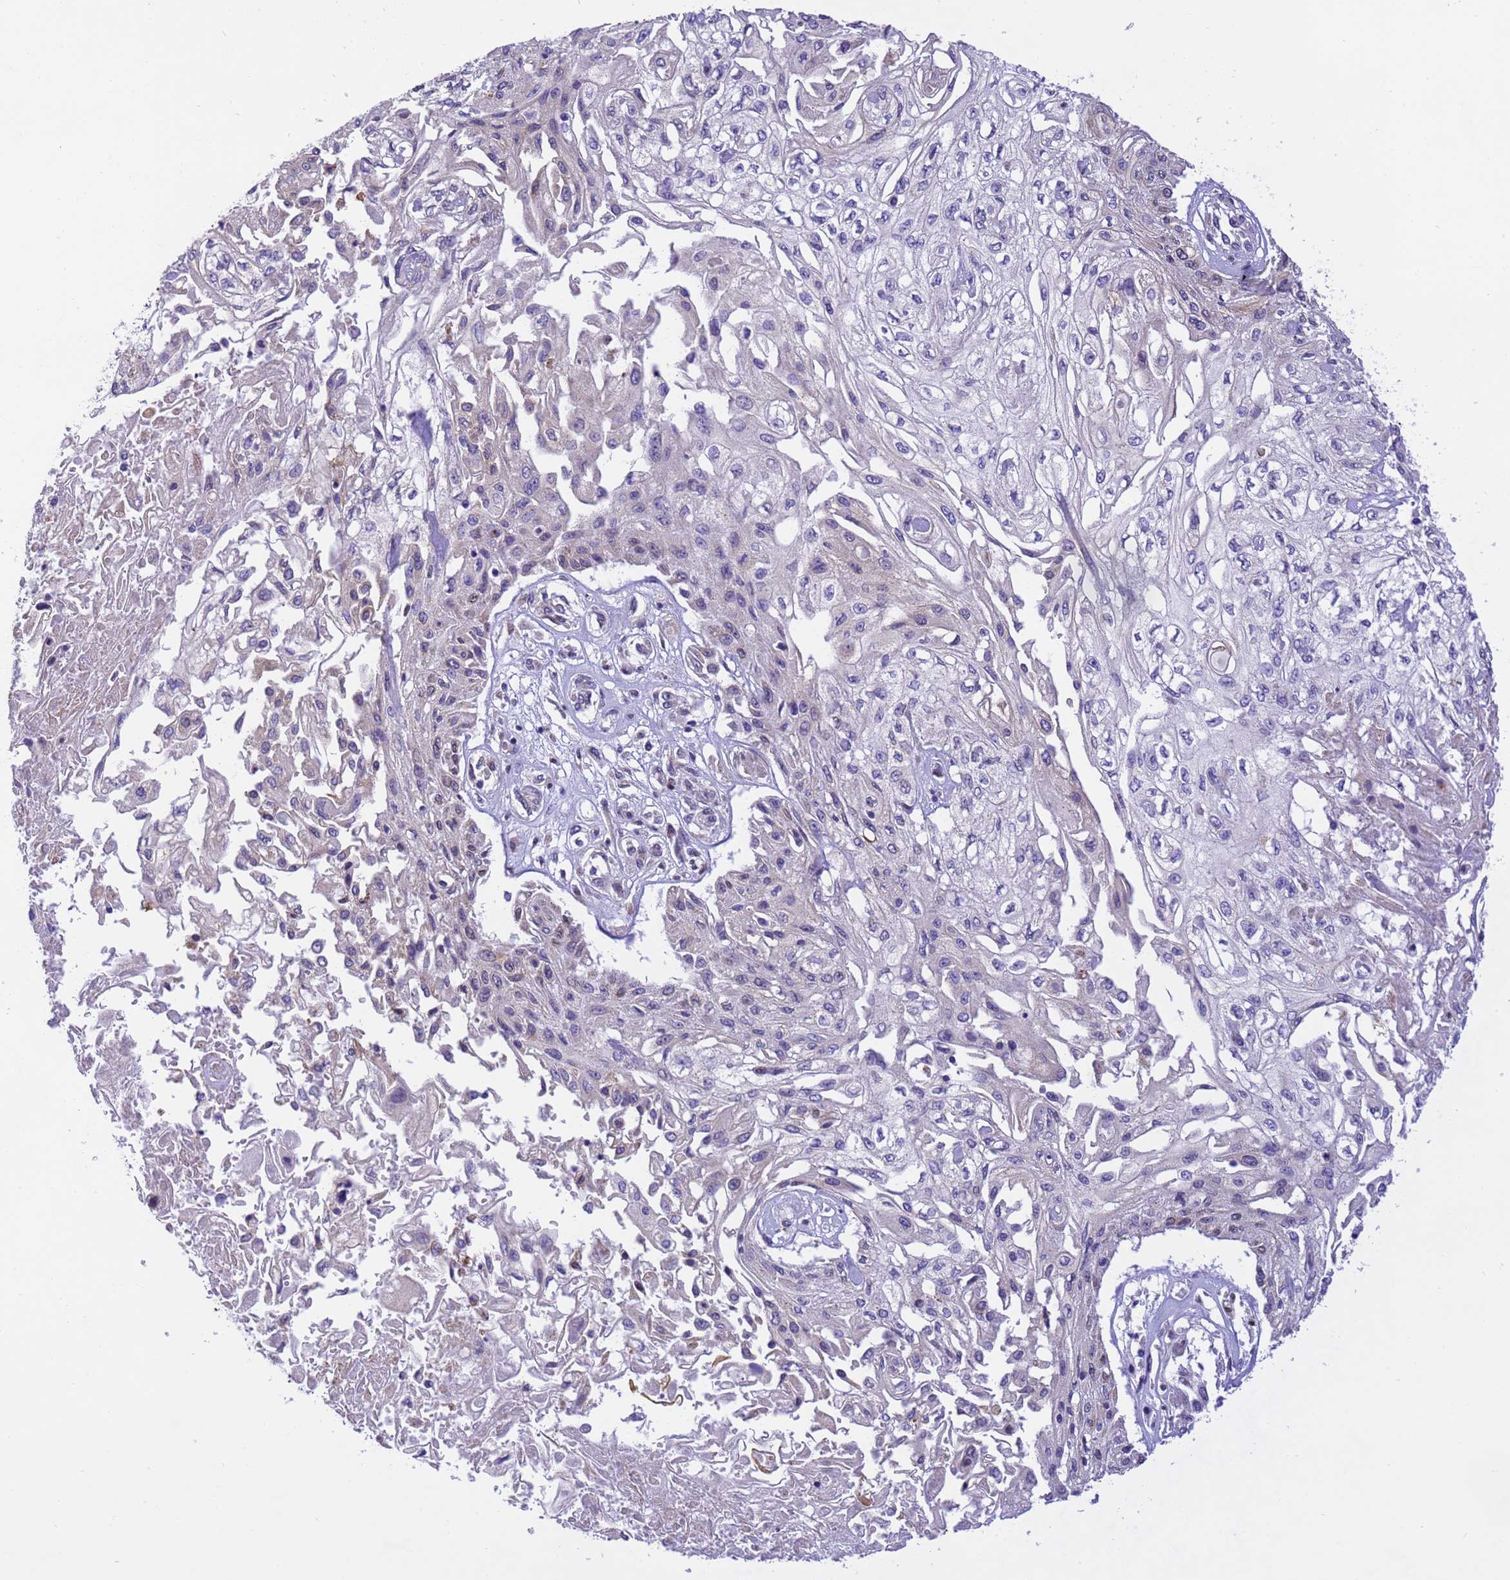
{"staining": {"intensity": "negative", "quantity": "none", "location": "none"}, "tissue": "skin cancer", "cell_type": "Tumor cells", "image_type": "cancer", "snomed": [{"axis": "morphology", "description": "Squamous cell carcinoma, NOS"}, {"axis": "morphology", "description": "Squamous cell carcinoma, metastatic, NOS"}, {"axis": "topography", "description": "Skin"}, {"axis": "topography", "description": "Lymph node"}], "caption": "Immunohistochemistry micrograph of skin cancer stained for a protein (brown), which shows no positivity in tumor cells.", "gene": "RHBDD3", "patient": {"sex": "male", "age": 75}}